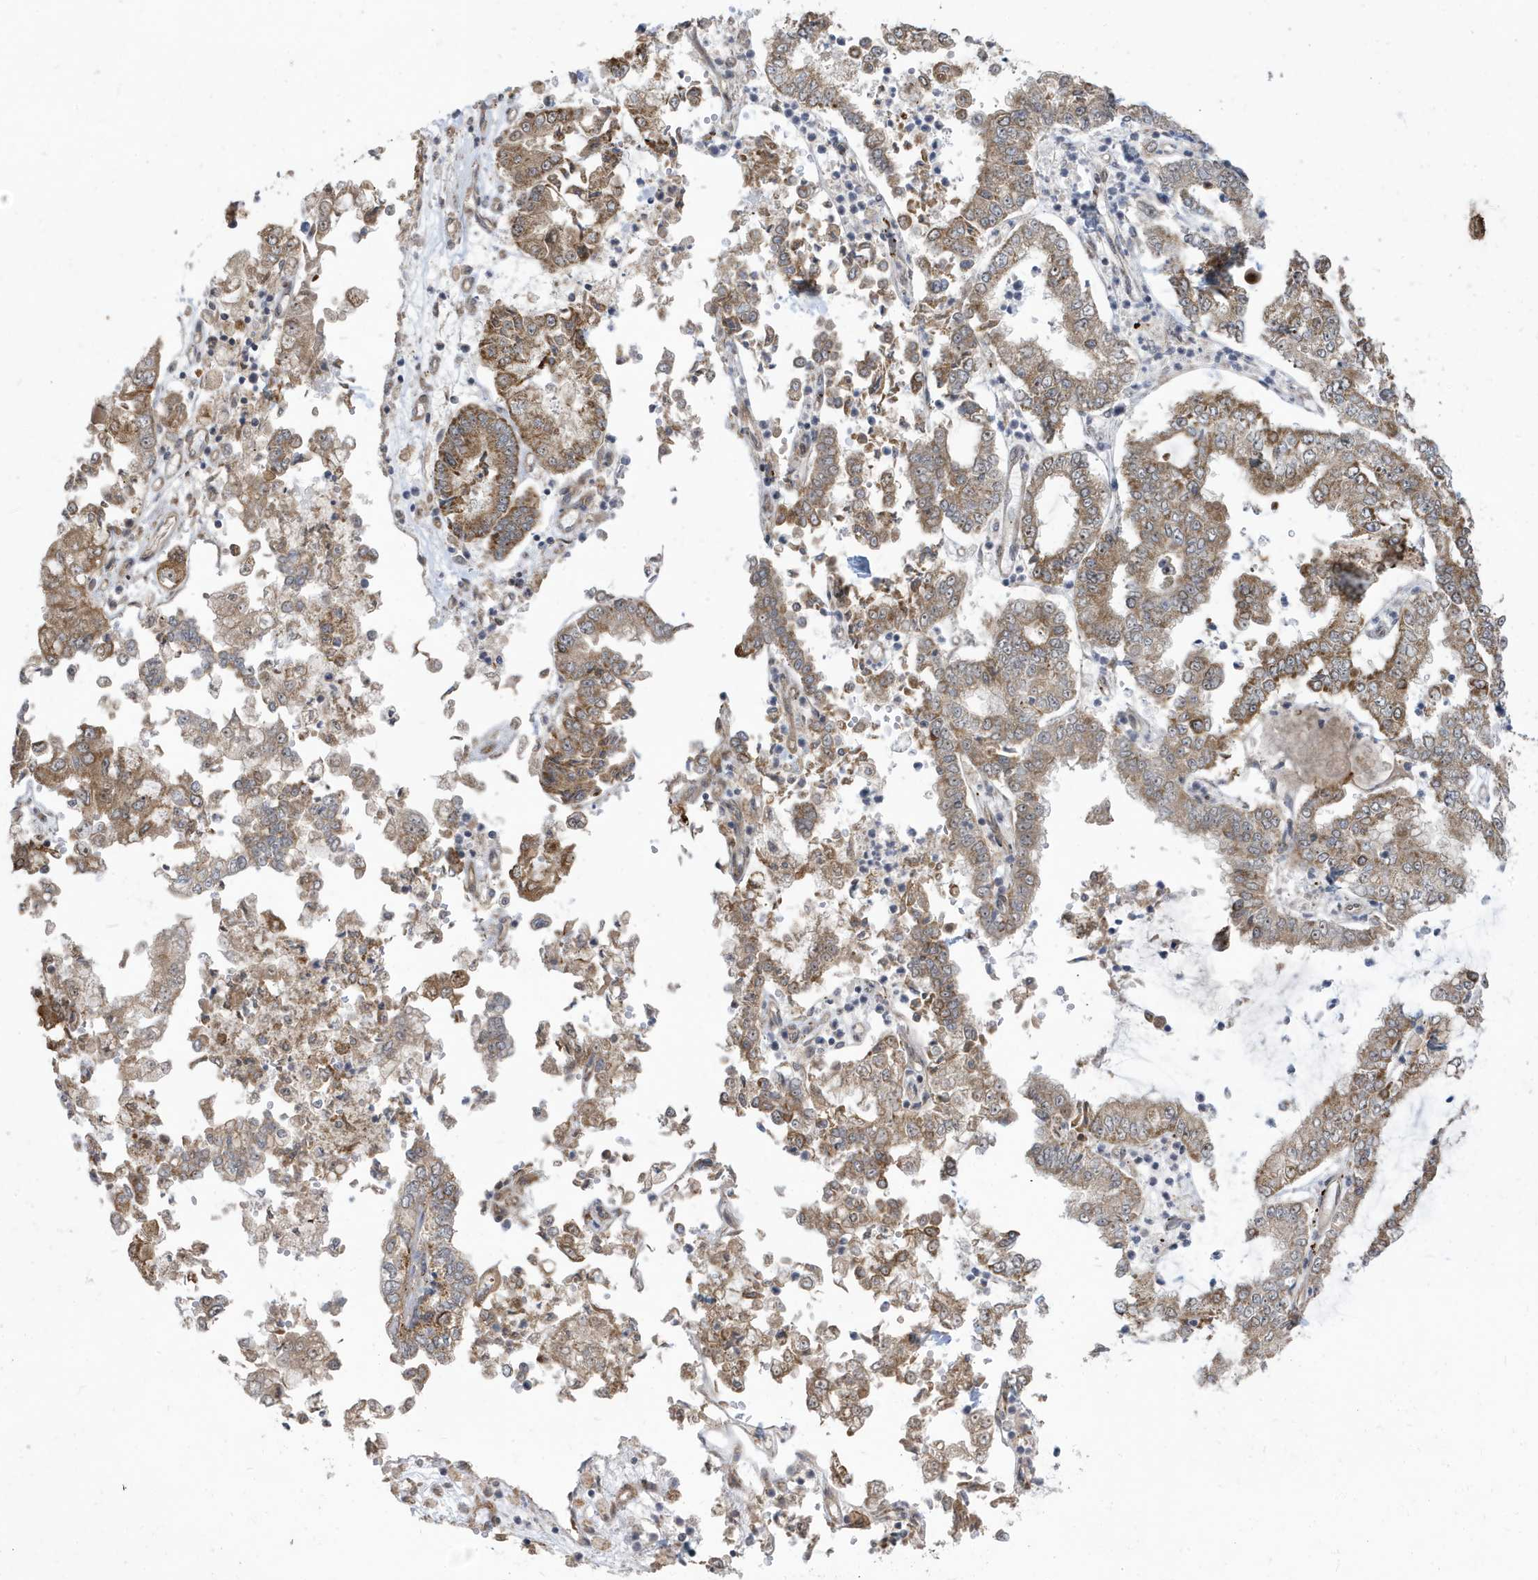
{"staining": {"intensity": "moderate", "quantity": ">75%", "location": "cytoplasmic/membranous"}, "tissue": "stomach cancer", "cell_type": "Tumor cells", "image_type": "cancer", "snomed": [{"axis": "morphology", "description": "Adenocarcinoma, NOS"}, {"axis": "topography", "description": "Stomach"}], "caption": "The image reveals immunohistochemical staining of stomach cancer (adenocarcinoma). There is moderate cytoplasmic/membranous positivity is seen in about >75% of tumor cells. (DAB = brown stain, brightfield microscopy at high magnification).", "gene": "FAM9B", "patient": {"sex": "male", "age": 76}}